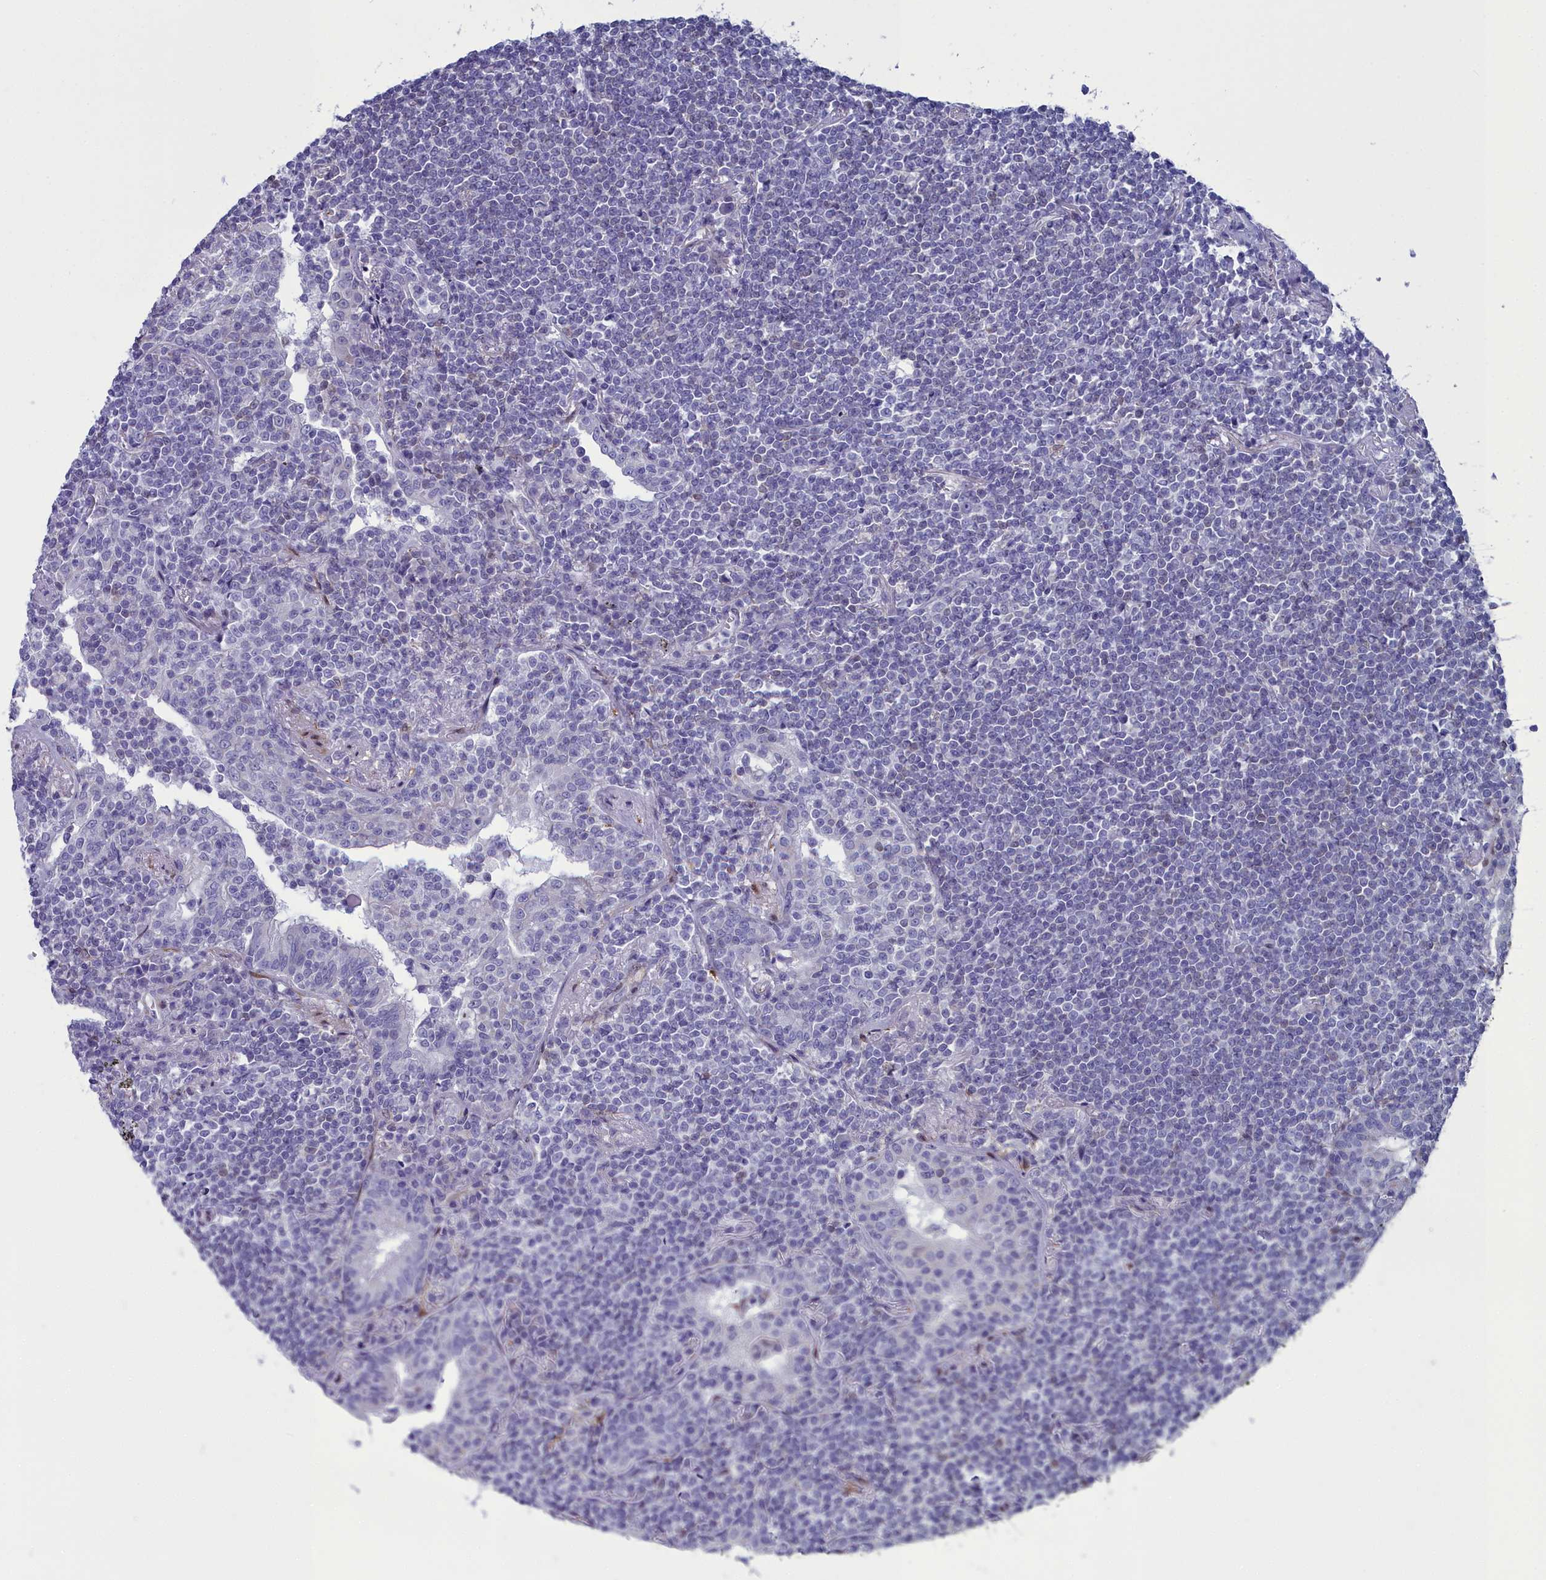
{"staining": {"intensity": "negative", "quantity": "none", "location": "none"}, "tissue": "lymphoma", "cell_type": "Tumor cells", "image_type": "cancer", "snomed": [{"axis": "morphology", "description": "Malignant lymphoma, non-Hodgkin's type, Low grade"}, {"axis": "topography", "description": "Lung"}], "caption": "High power microscopy histopathology image of an IHC histopathology image of low-grade malignant lymphoma, non-Hodgkin's type, revealing no significant positivity in tumor cells. The staining was performed using DAB to visualize the protein expression in brown, while the nuclei were stained in blue with hematoxylin (Magnification: 20x).", "gene": "PPP1R14A", "patient": {"sex": "female", "age": 71}}